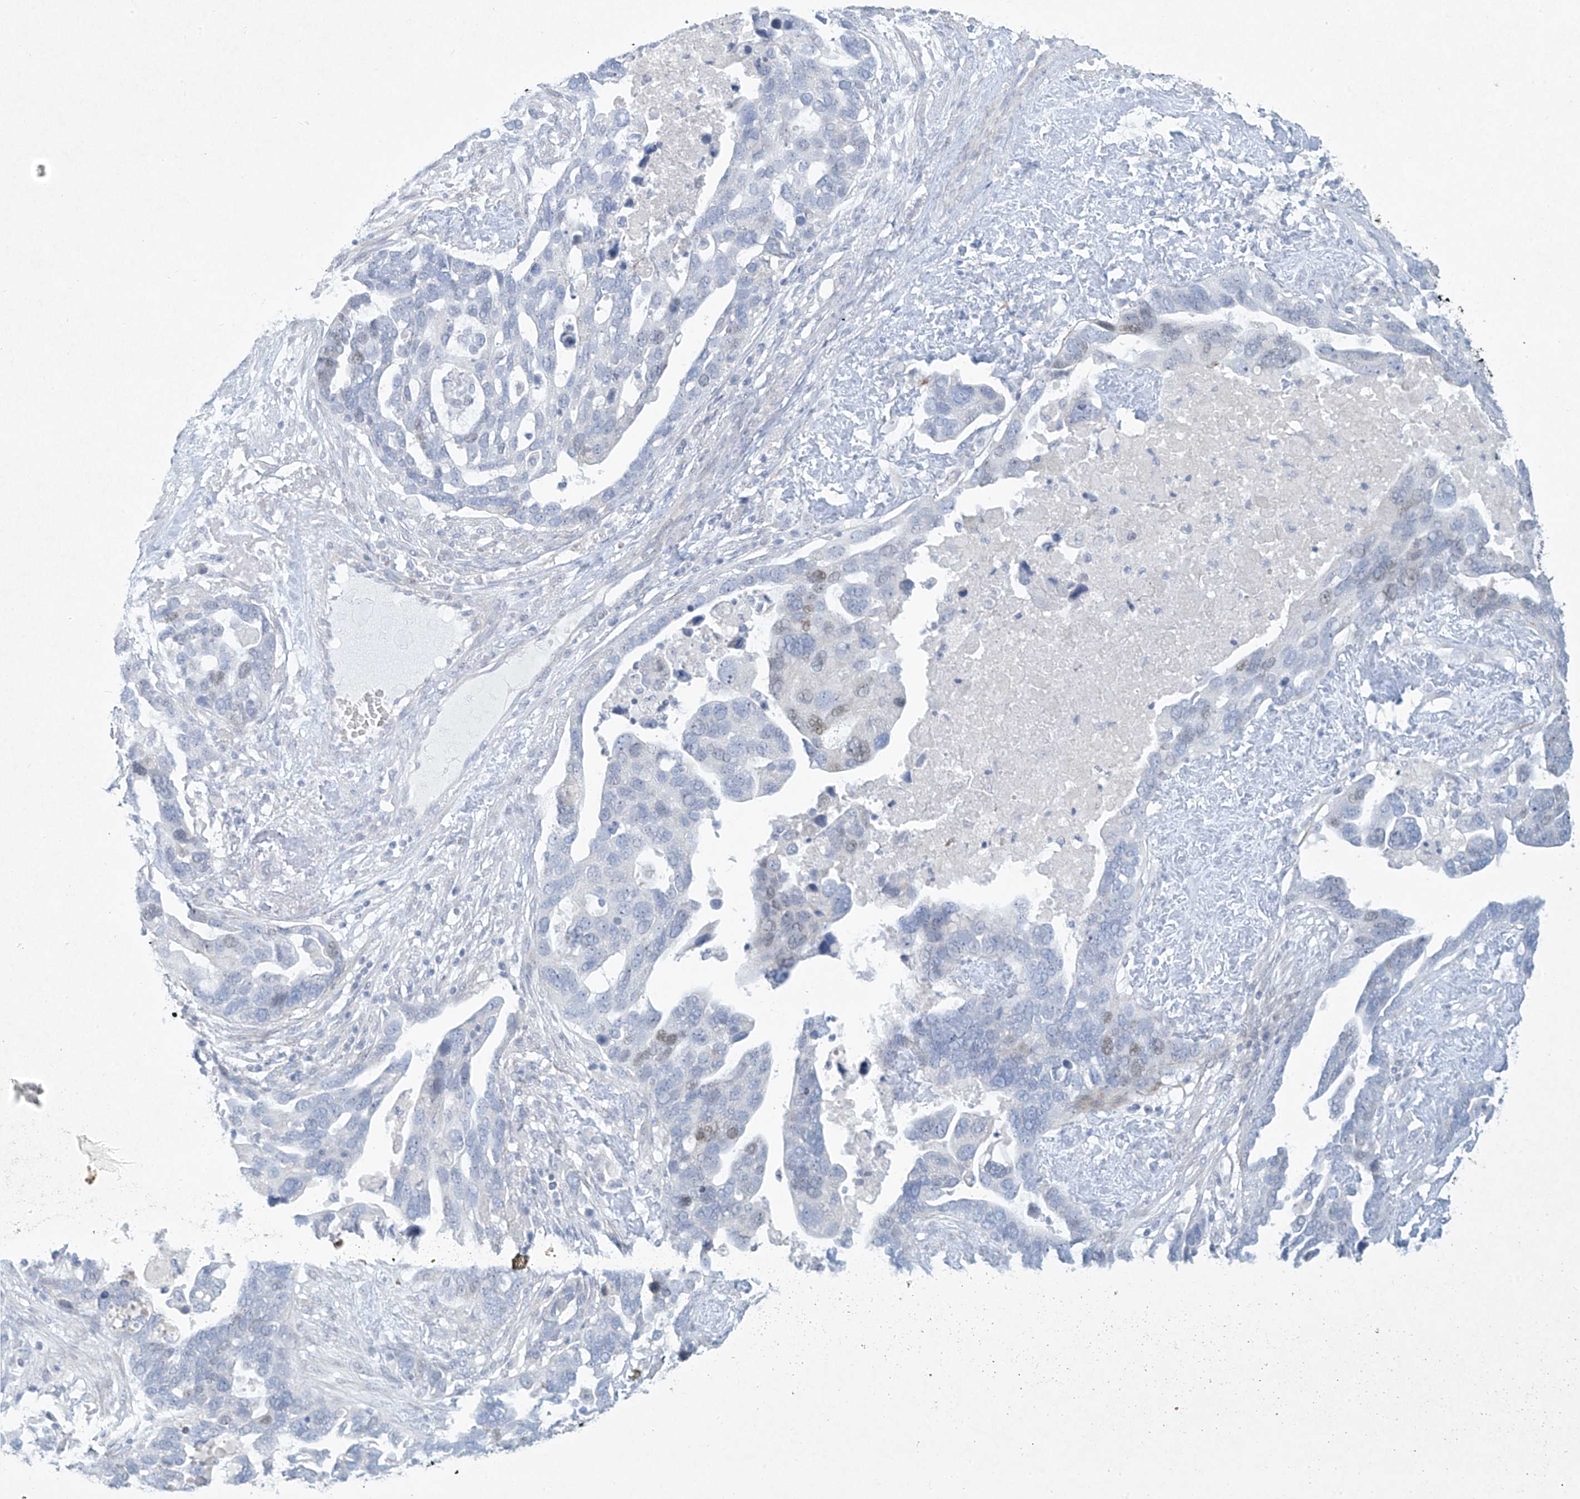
{"staining": {"intensity": "weak", "quantity": "<25%", "location": "nuclear"}, "tissue": "ovarian cancer", "cell_type": "Tumor cells", "image_type": "cancer", "snomed": [{"axis": "morphology", "description": "Cystadenocarcinoma, serous, NOS"}, {"axis": "topography", "description": "Ovary"}], "caption": "DAB immunohistochemical staining of human serous cystadenocarcinoma (ovarian) reveals no significant staining in tumor cells.", "gene": "PAX6", "patient": {"sex": "female", "age": 54}}